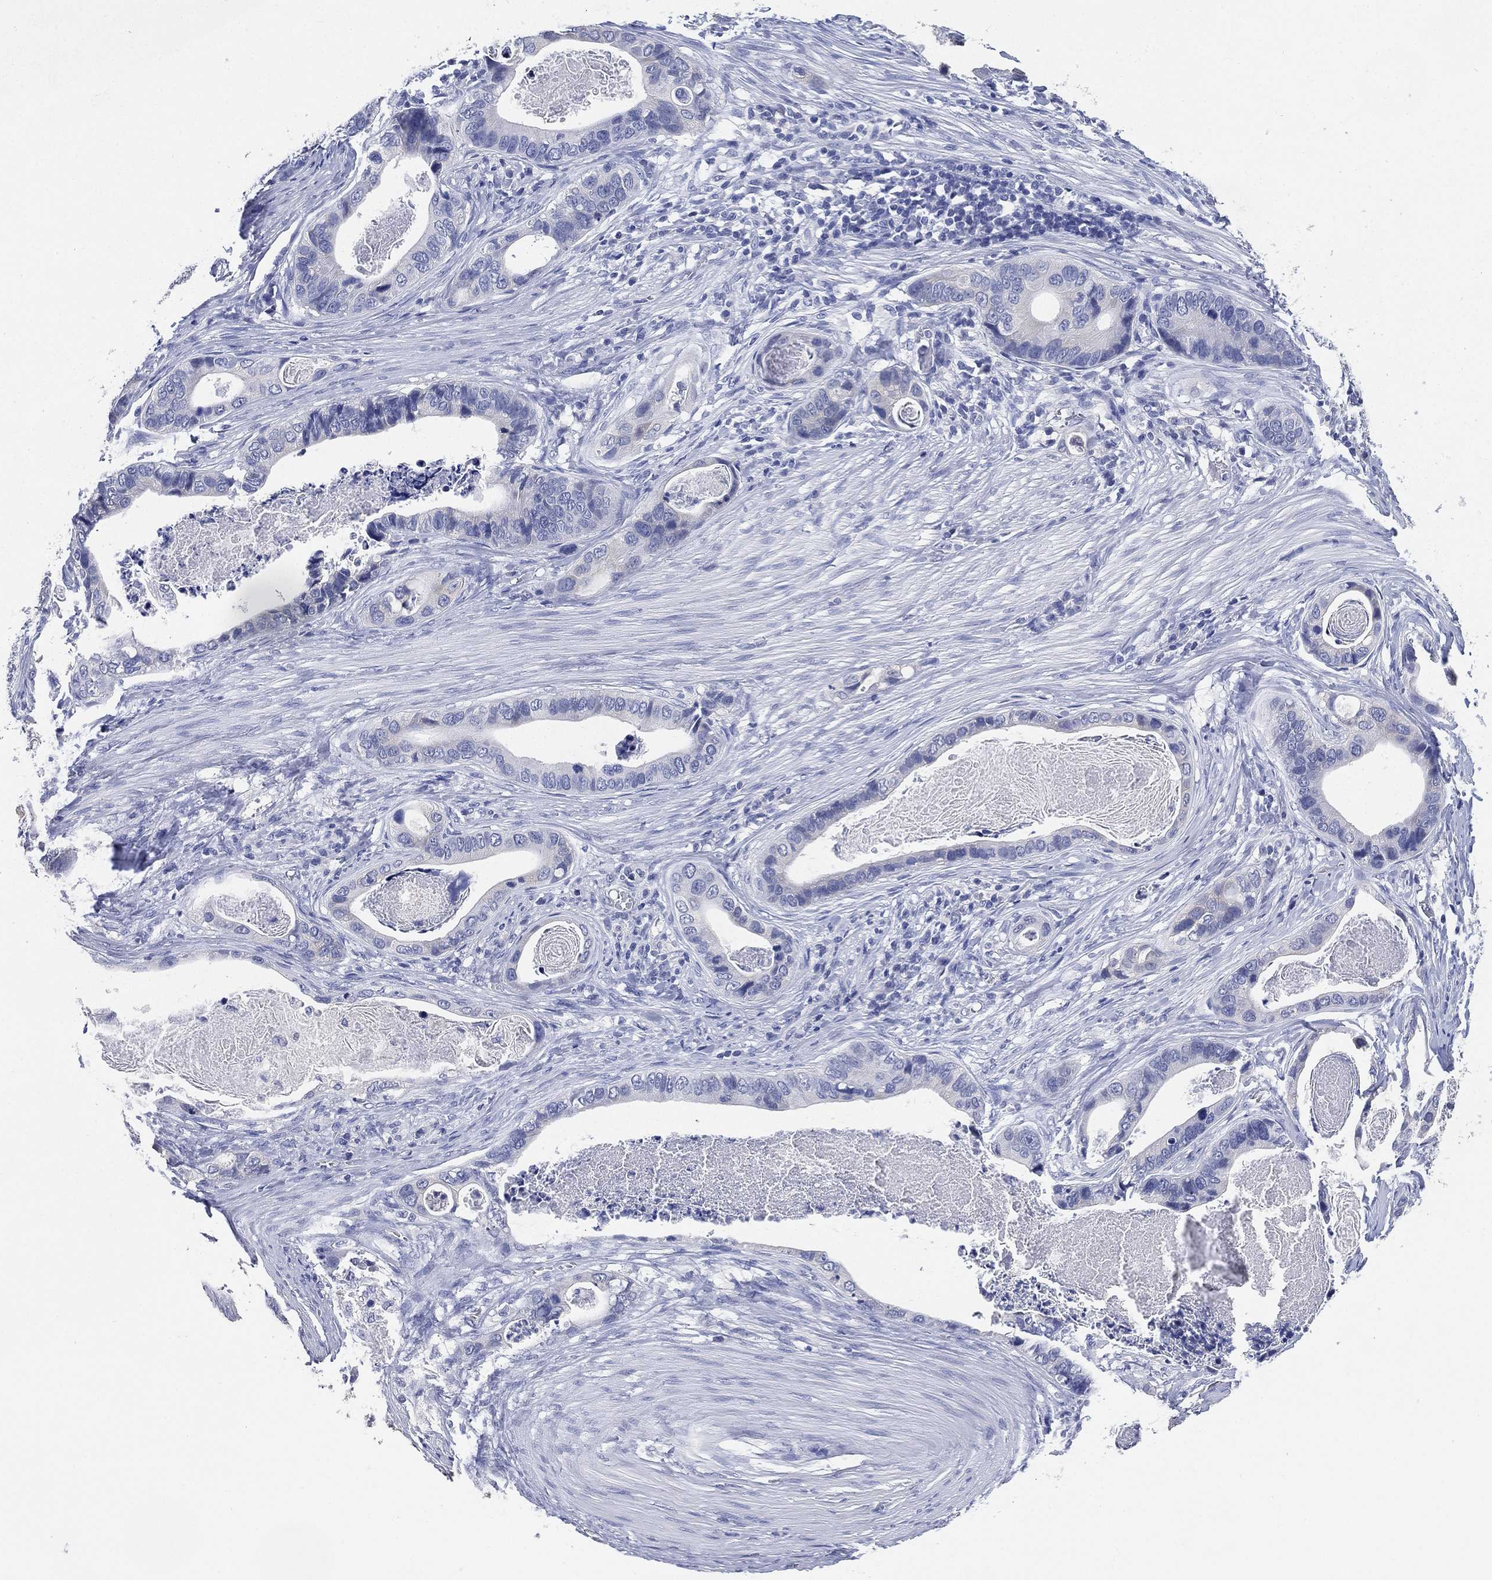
{"staining": {"intensity": "negative", "quantity": "none", "location": "none"}, "tissue": "stomach cancer", "cell_type": "Tumor cells", "image_type": "cancer", "snomed": [{"axis": "morphology", "description": "Adenocarcinoma, NOS"}, {"axis": "topography", "description": "Stomach"}], "caption": "Immunohistochemistry (IHC) image of neoplastic tissue: stomach adenocarcinoma stained with DAB shows no significant protein positivity in tumor cells. (Brightfield microscopy of DAB immunohistochemistry (IHC) at high magnification).", "gene": "IYD", "patient": {"sex": "male", "age": 84}}